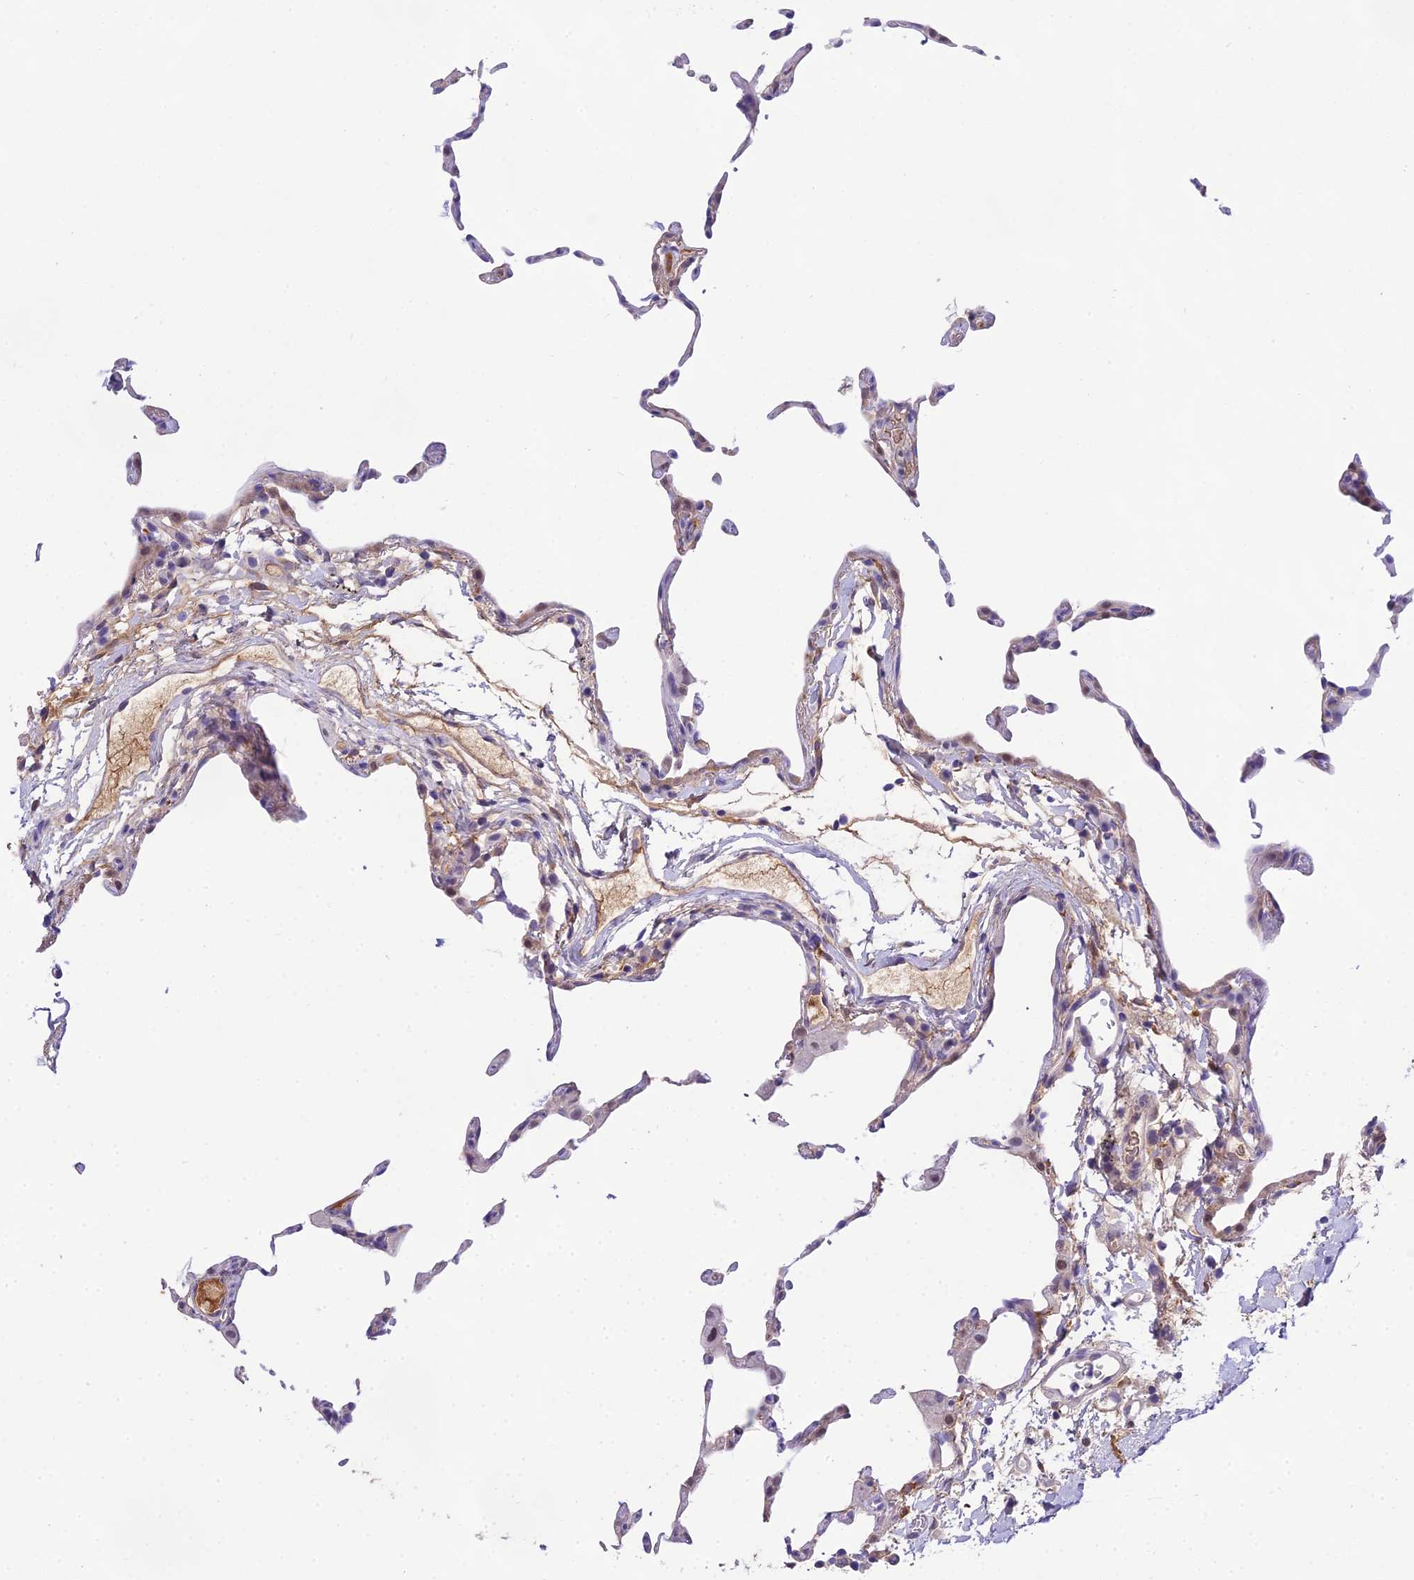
{"staining": {"intensity": "negative", "quantity": "none", "location": "none"}, "tissue": "lung", "cell_type": "Alveolar cells", "image_type": "normal", "snomed": [{"axis": "morphology", "description": "Normal tissue, NOS"}, {"axis": "topography", "description": "Lung"}], "caption": "The histopathology image demonstrates no significant expression in alveolar cells of lung. (DAB IHC, high magnification).", "gene": "MAT2A", "patient": {"sex": "female", "age": 57}}